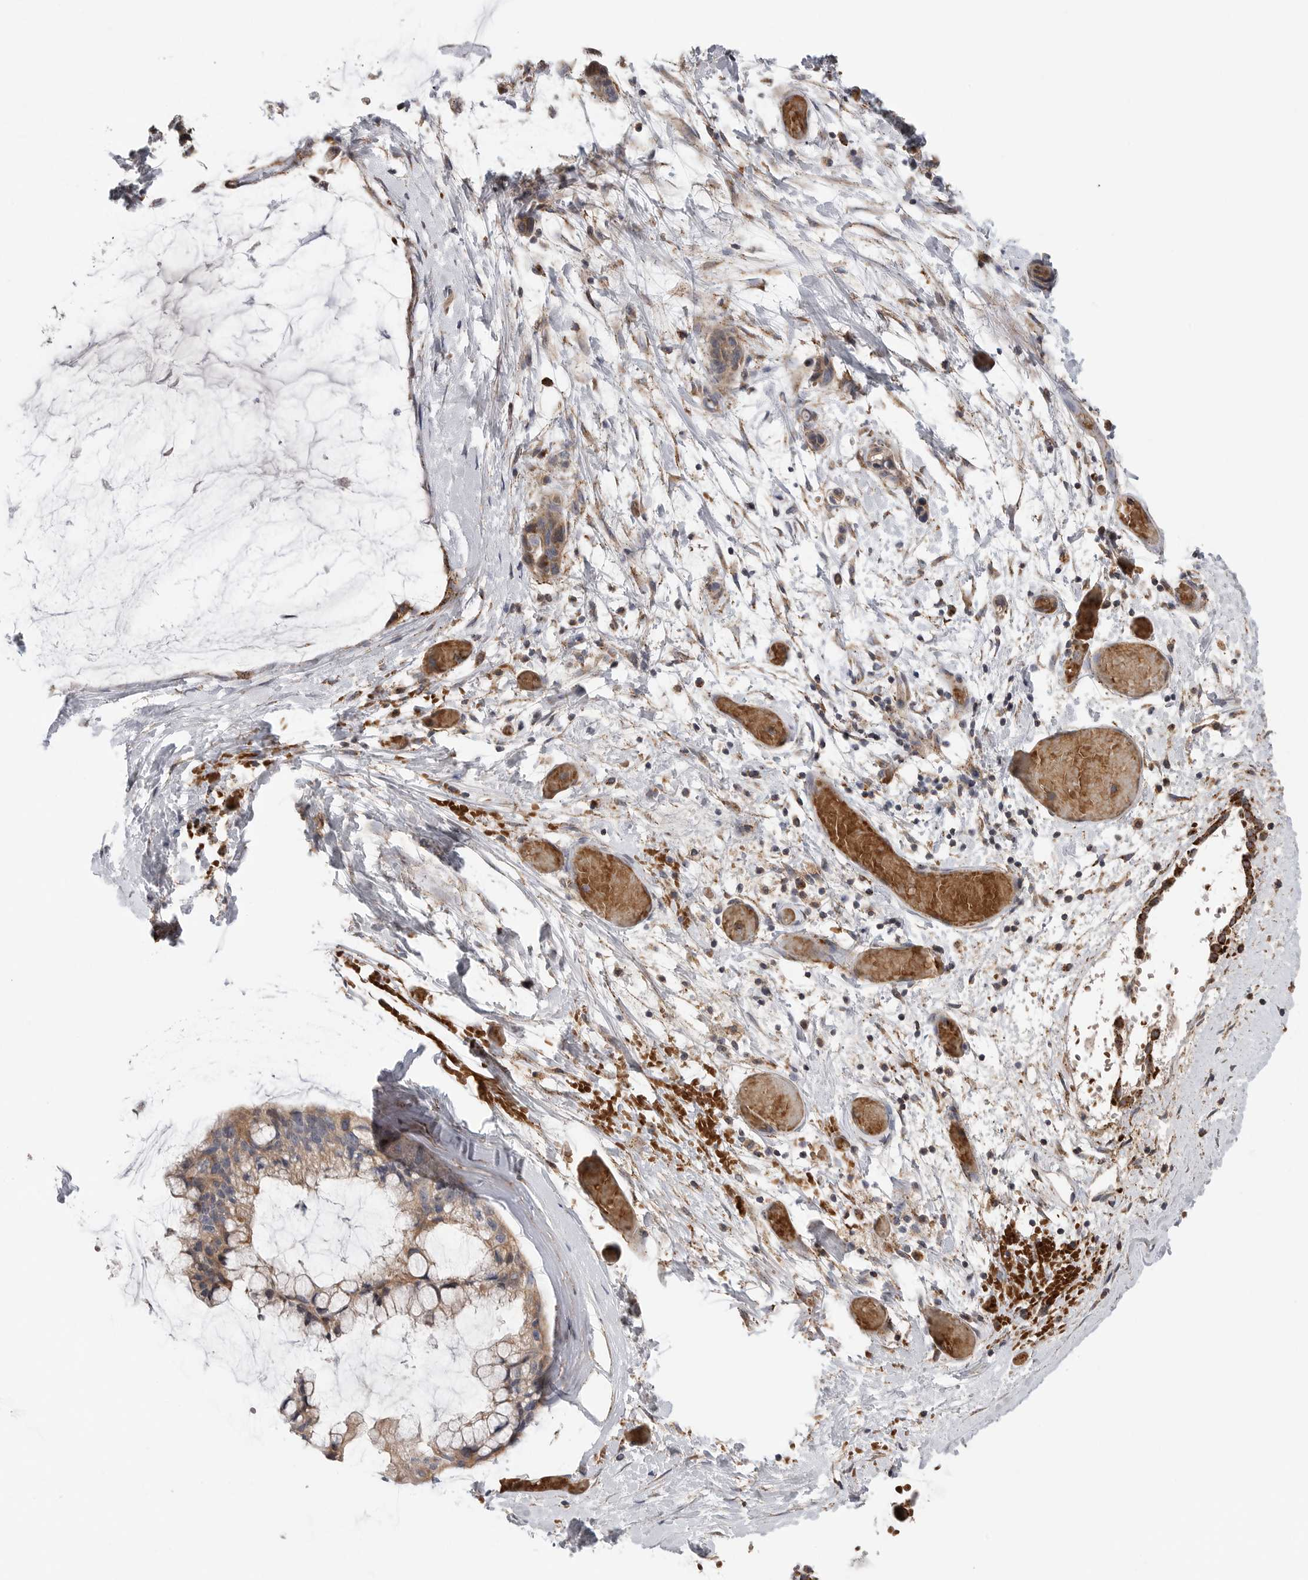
{"staining": {"intensity": "moderate", "quantity": ">75%", "location": "cytoplasmic/membranous"}, "tissue": "ovarian cancer", "cell_type": "Tumor cells", "image_type": "cancer", "snomed": [{"axis": "morphology", "description": "Cystadenocarcinoma, mucinous, NOS"}, {"axis": "topography", "description": "Ovary"}], "caption": "There is medium levels of moderate cytoplasmic/membranous expression in tumor cells of ovarian mucinous cystadenocarcinoma, as demonstrated by immunohistochemical staining (brown color).", "gene": "GALNS", "patient": {"sex": "female", "age": 39}}